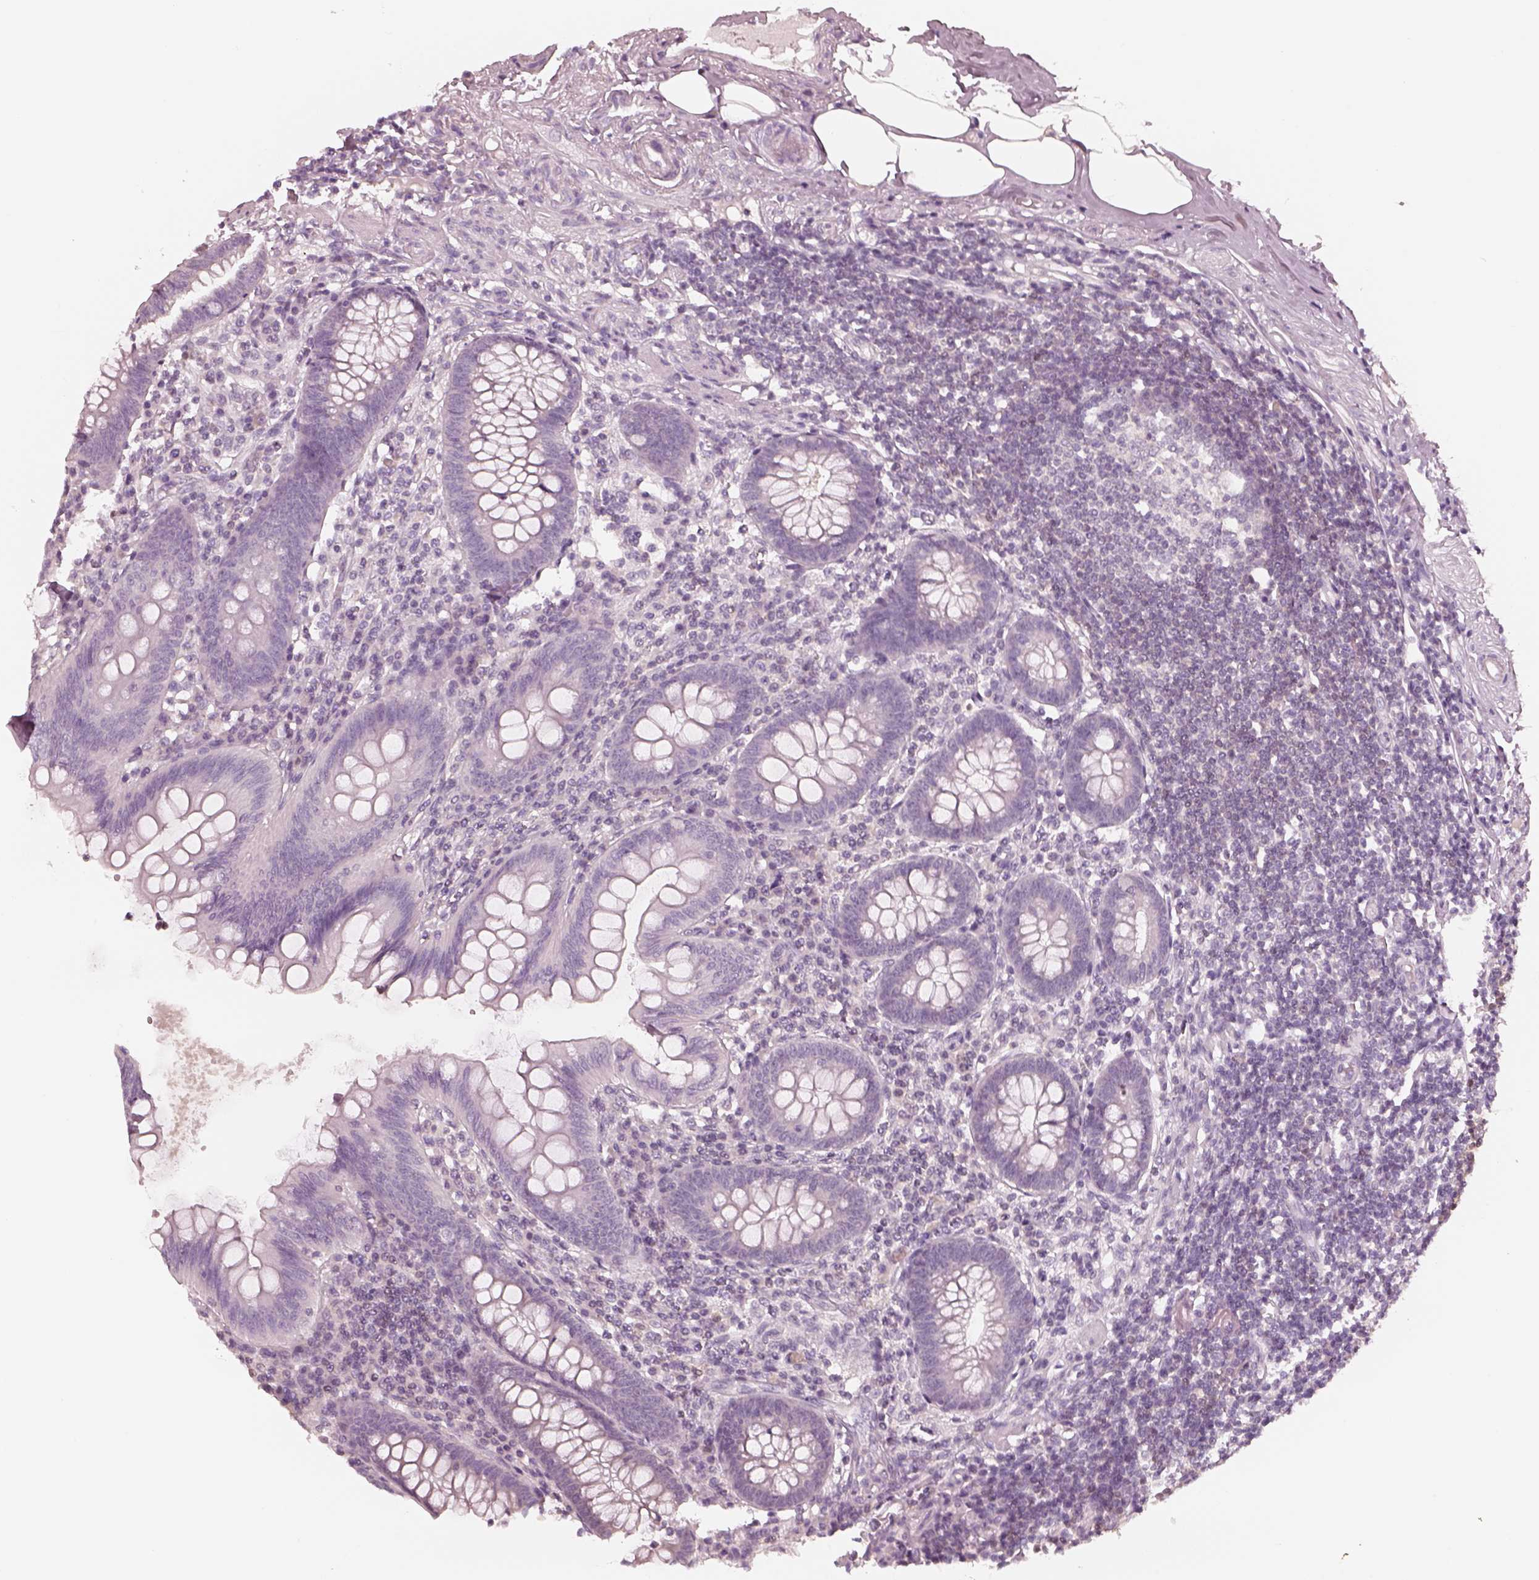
{"staining": {"intensity": "negative", "quantity": "none", "location": "none"}, "tissue": "appendix", "cell_type": "Glandular cells", "image_type": "normal", "snomed": [{"axis": "morphology", "description": "Normal tissue, NOS"}, {"axis": "topography", "description": "Appendix"}], "caption": "Immunohistochemistry (IHC) micrograph of normal appendix: human appendix stained with DAB (3,3'-diaminobenzidine) shows no significant protein expression in glandular cells.", "gene": "EGR4", "patient": {"sex": "female", "age": 57}}